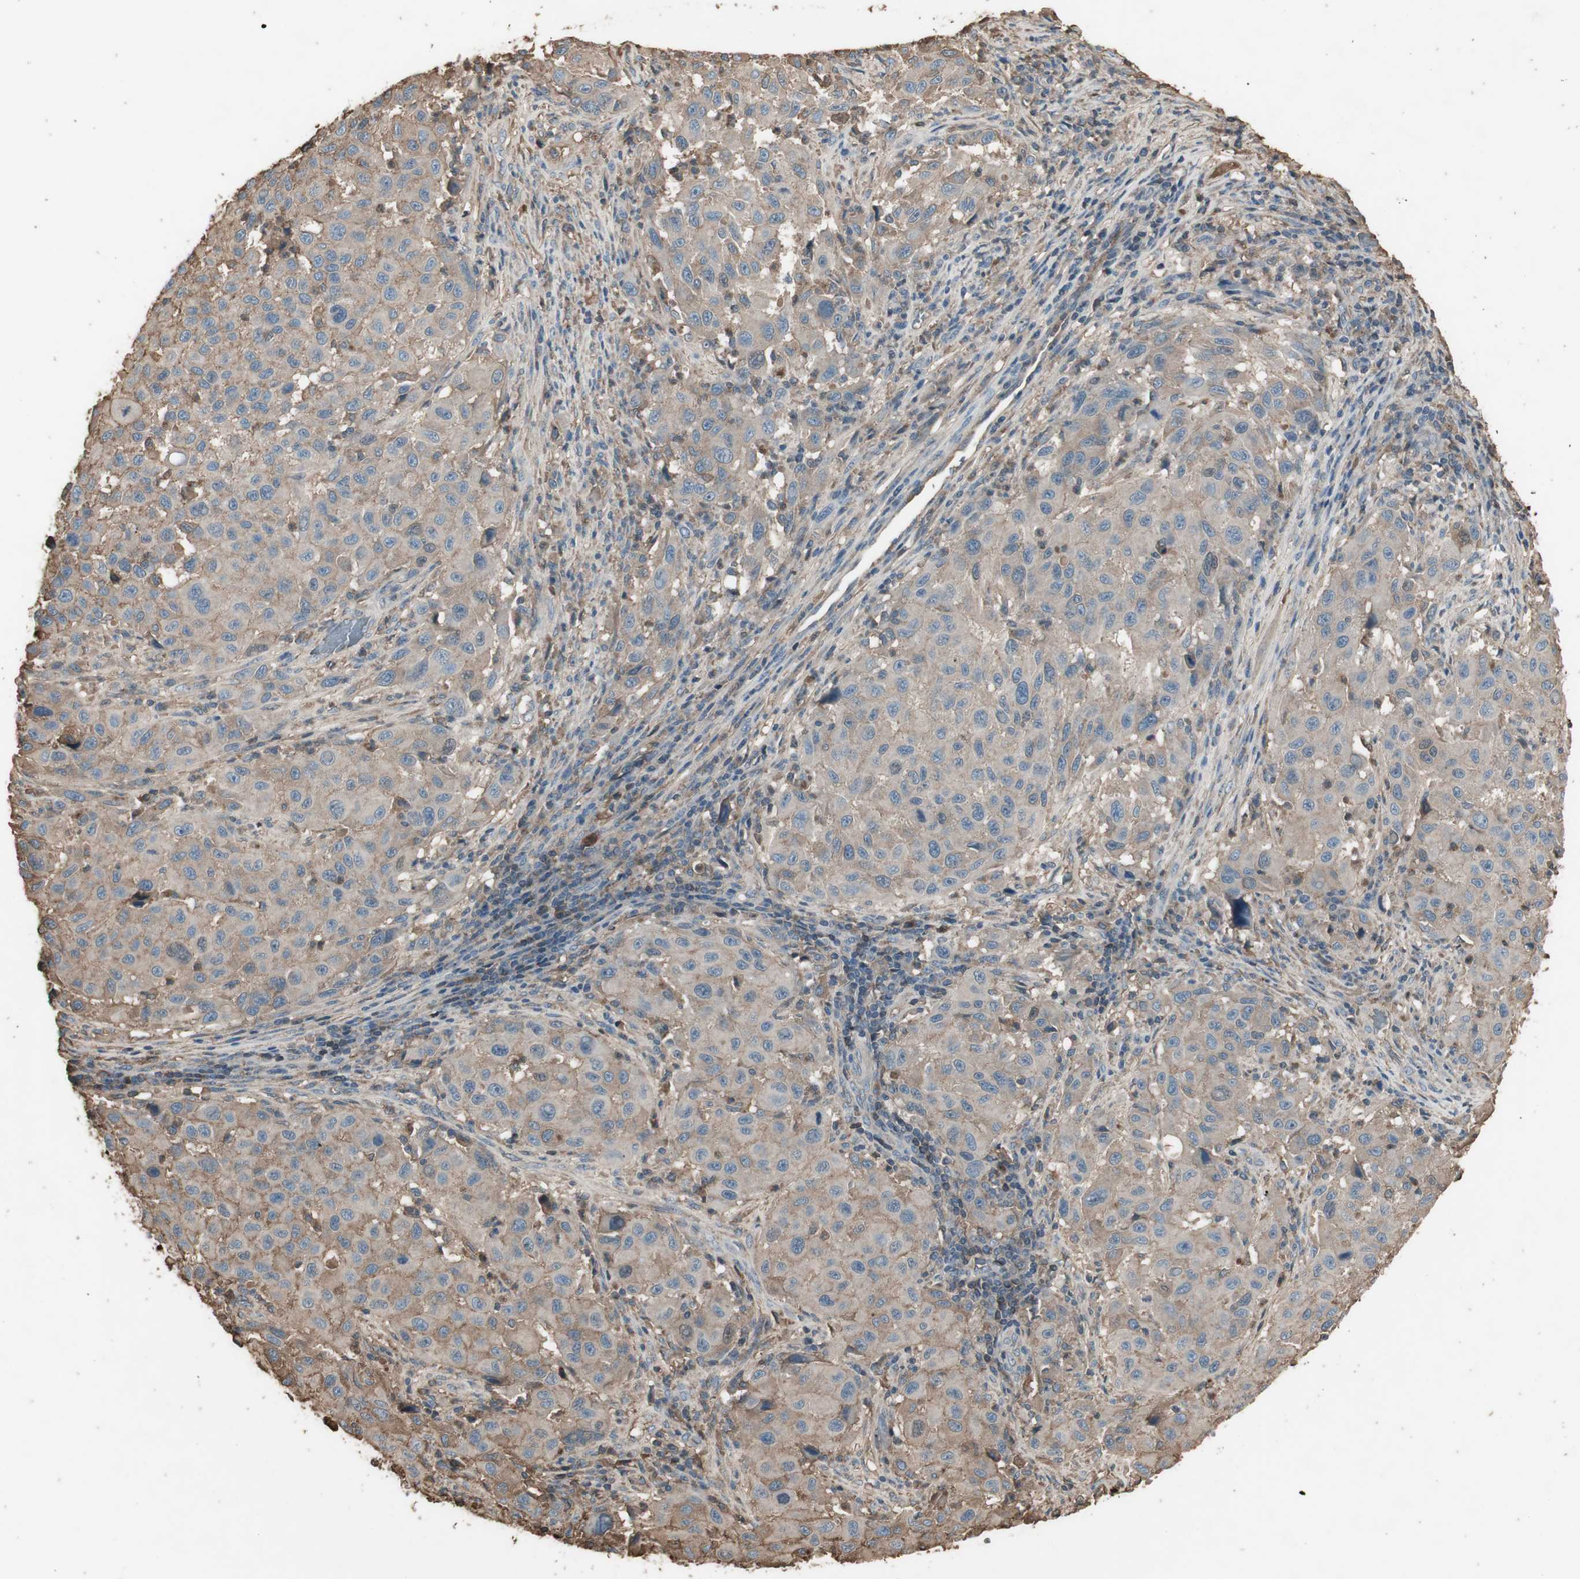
{"staining": {"intensity": "weak", "quantity": ">75%", "location": "cytoplasmic/membranous"}, "tissue": "melanoma", "cell_type": "Tumor cells", "image_type": "cancer", "snomed": [{"axis": "morphology", "description": "Malignant melanoma, Metastatic site"}, {"axis": "topography", "description": "Lymph node"}], "caption": "Human malignant melanoma (metastatic site) stained for a protein (brown) exhibits weak cytoplasmic/membranous positive staining in approximately >75% of tumor cells.", "gene": "MMP14", "patient": {"sex": "male", "age": 61}}